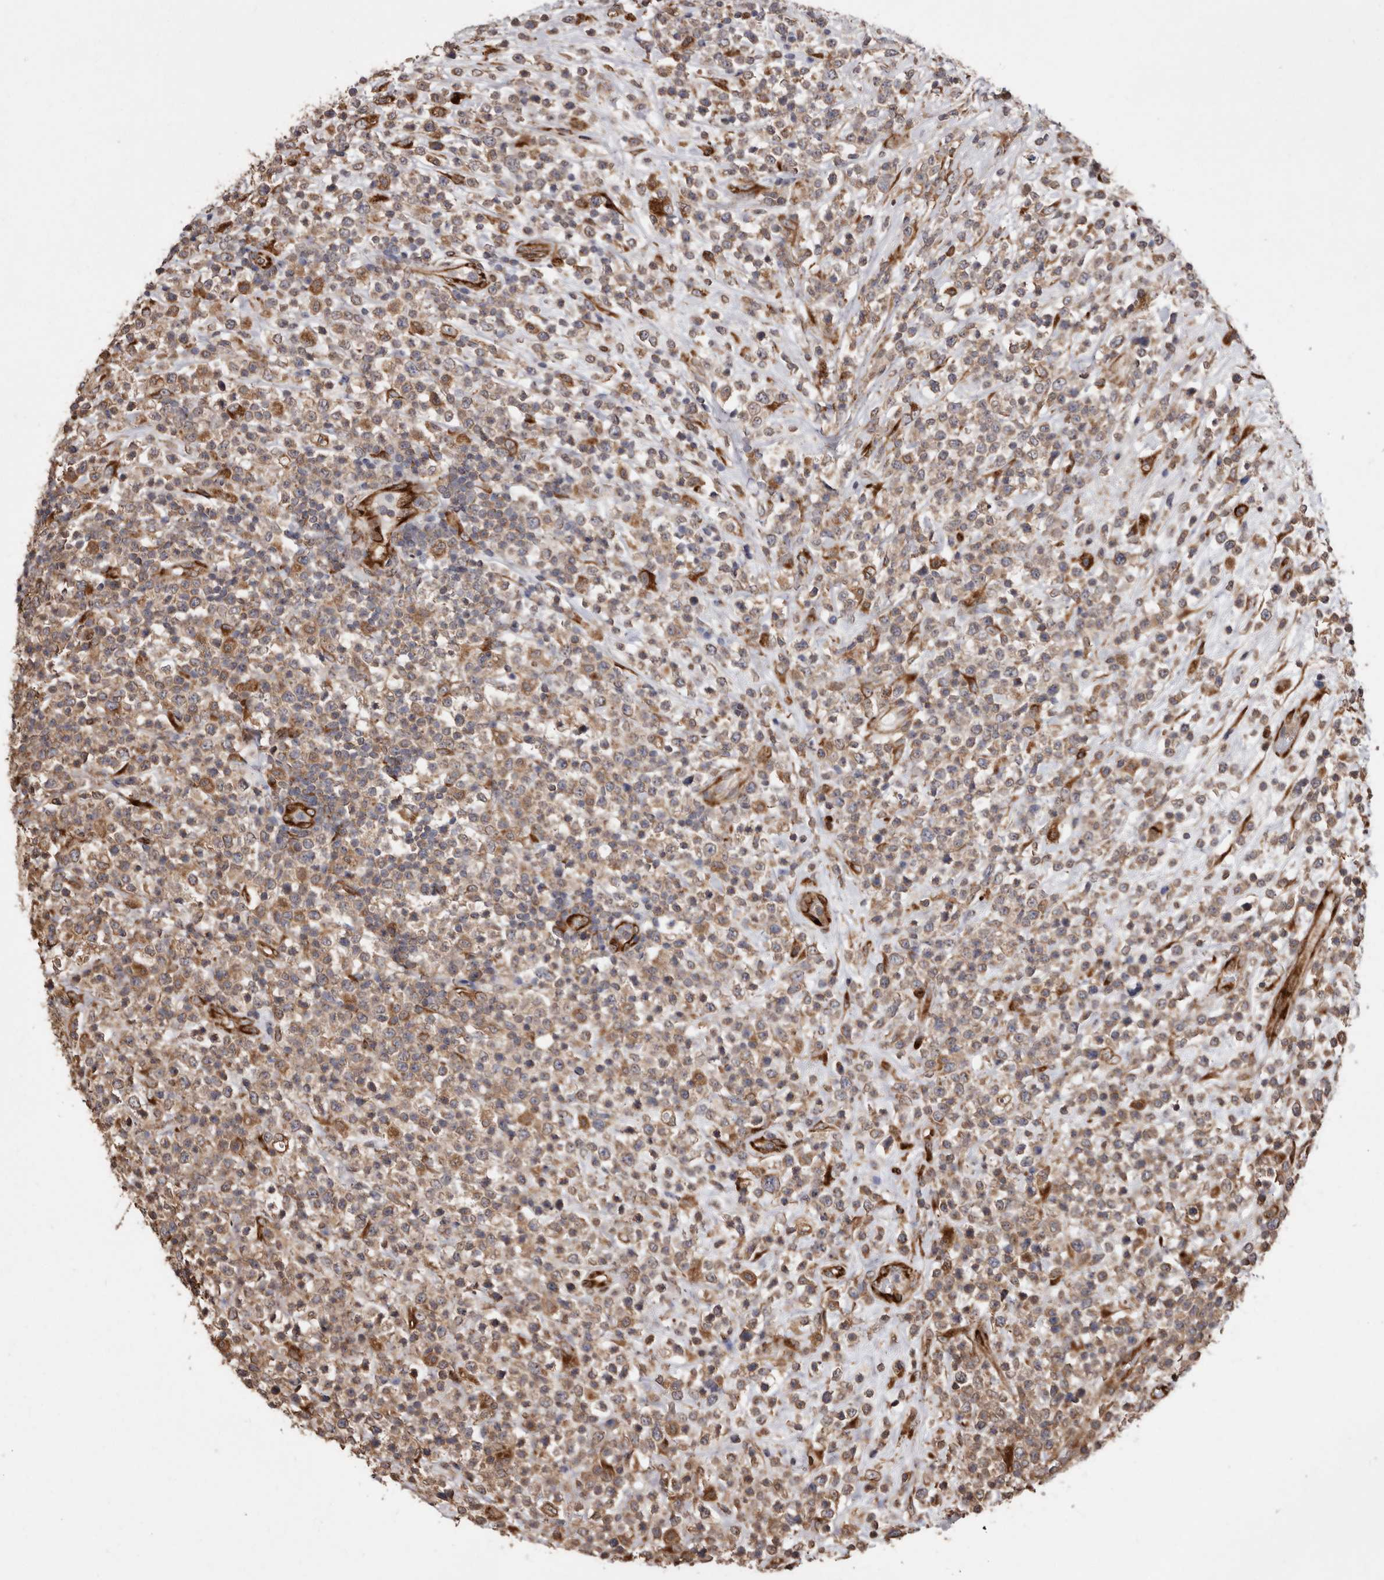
{"staining": {"intensity": "weak", "quantity": ">75%", "location": "cytoplasmic/membranous"}, "tissue": "lymphoma", "cell_type": "Tumor cells", "image_type": "cancer", "snomed": [{"axis": "morphology", "description": "Malignant lymphoma, non-Hodgkin's type, High grade"}, {"axis": "topography", "description": "Colon"}], "caption": "Human high-grade malignant lymphoma, non-Hodgkin's type stained for a protein (brown) shows weak cytoplasmic/membranous positive expression in about >75% of tumor cells.", "gene": "FLAD1", "patient": {"sex": "female", "age": 53}}